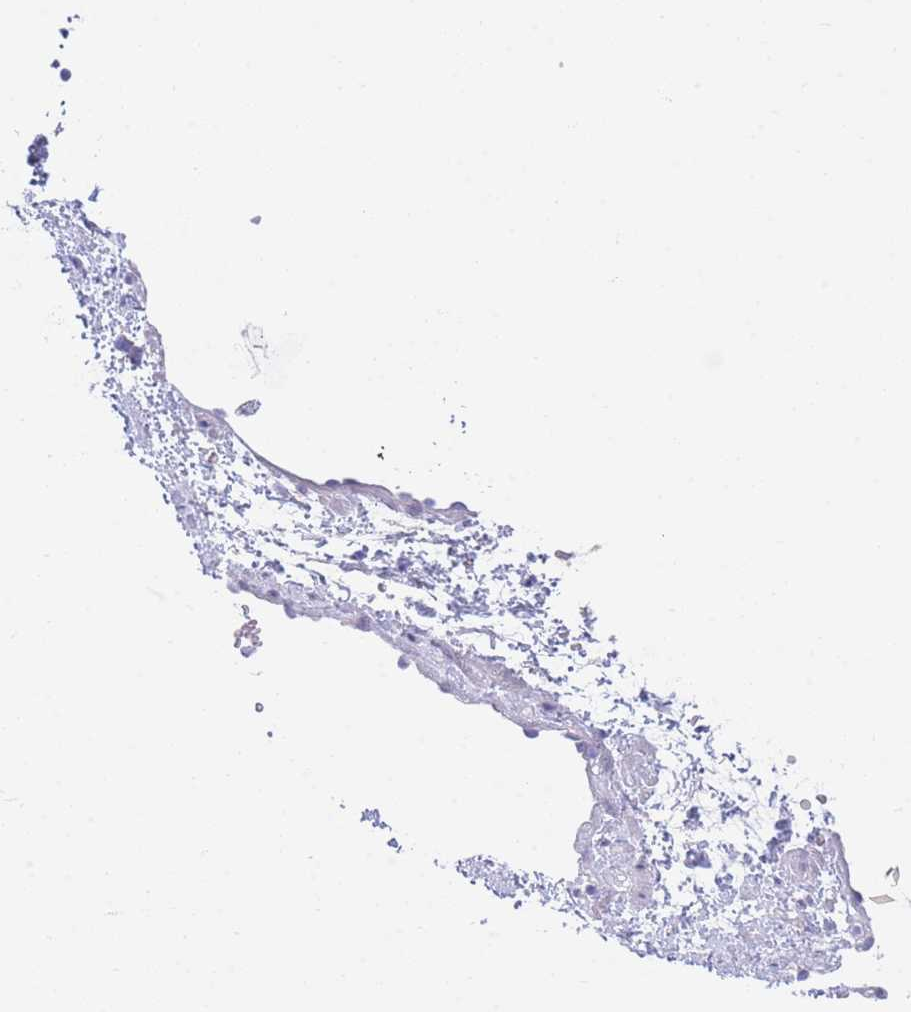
{"staining": {"intensity": "negative", "quantity": "none", "location": "none"}, "tissue": "nasopharynx", "cell_type": "Respiratory epithelial cells", "image_type": "normal", "snomed": [{"axis": "morphology", "description": "Normal tissue, NOS"}, {"axis": "topography", "description": "Nasopharynx"}], "caption": "The photomicrograph demonstrates no significant expression in respiratory epithelial cells of nasopharynx.", "gene": "PCDHB3", "patient": {"sex": "male", "age": 32}}